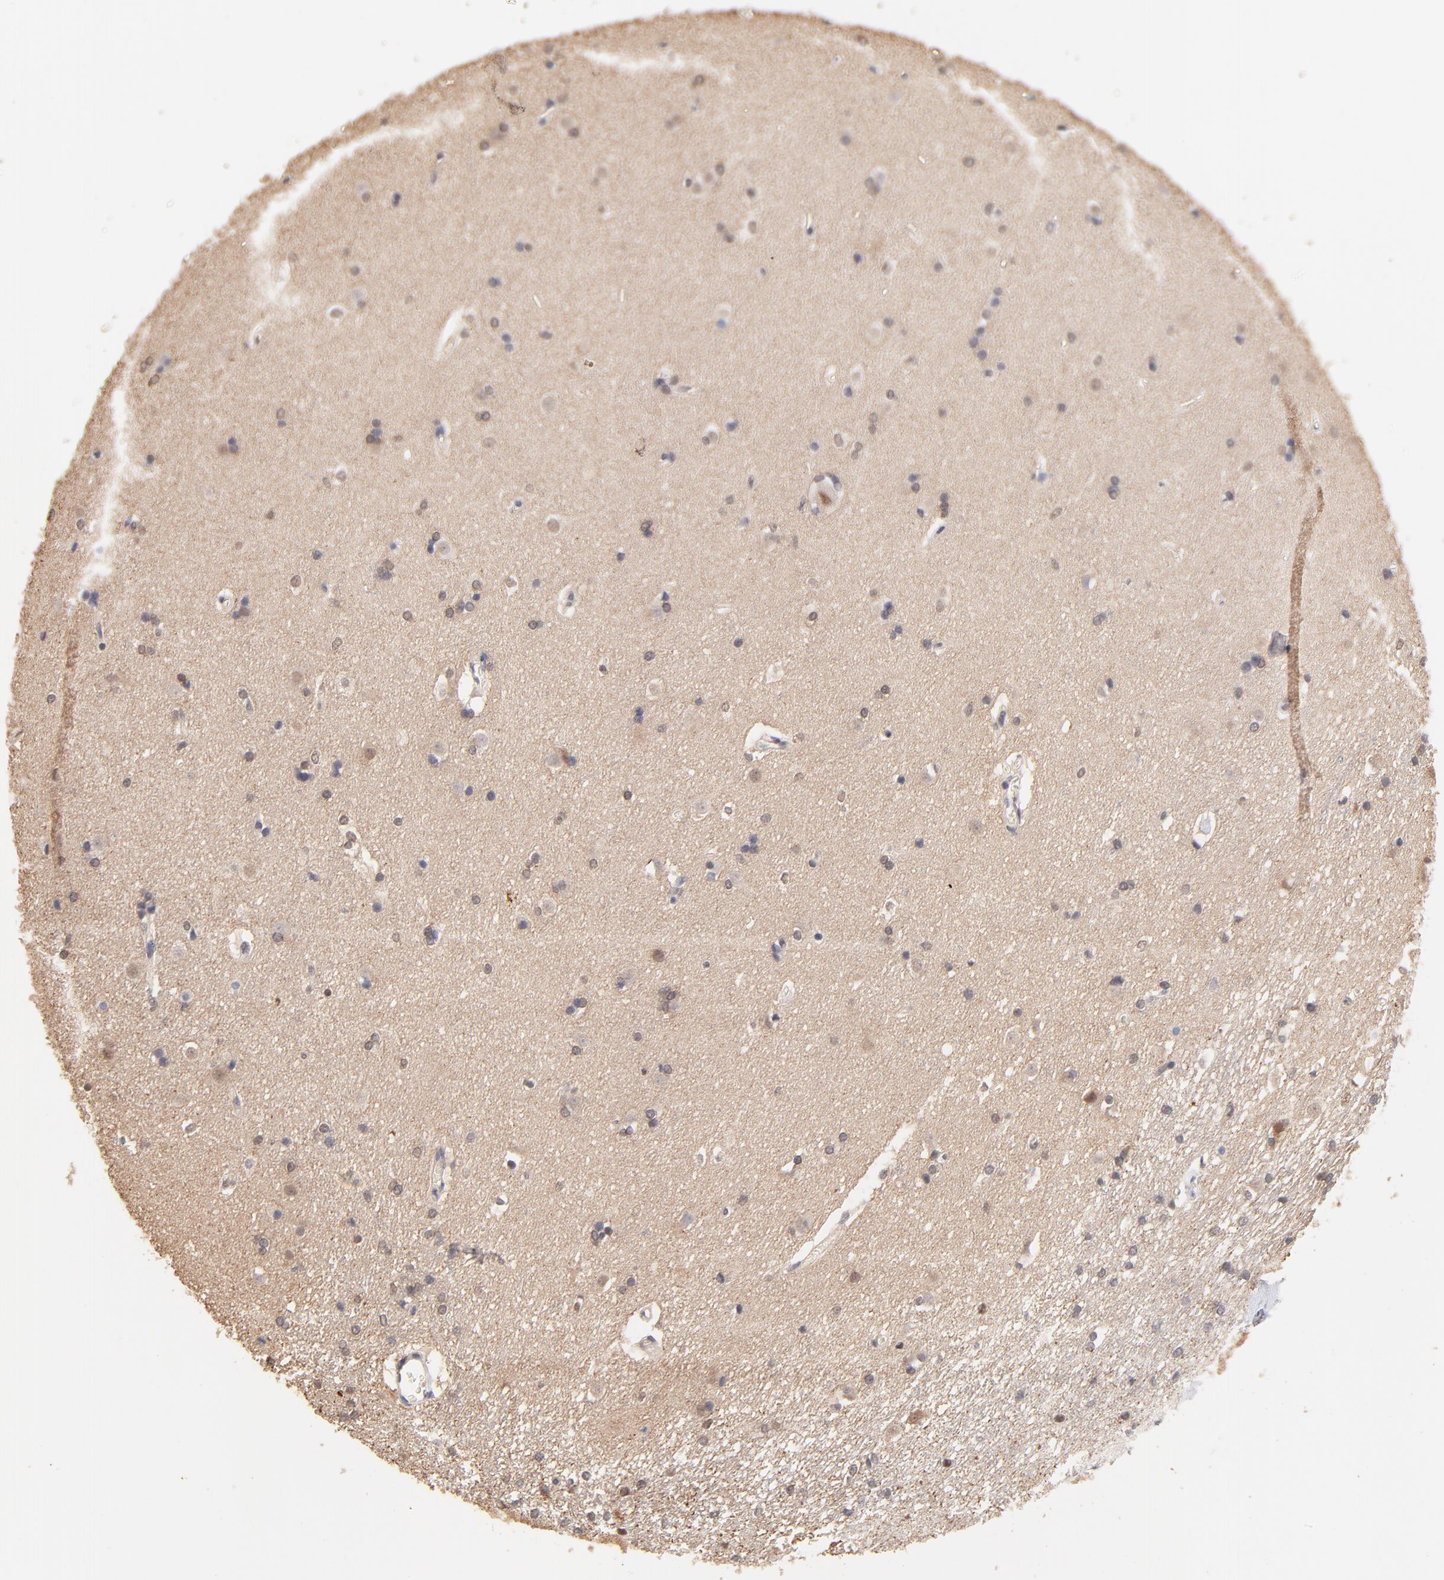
{"staining": {"intensity": "negative", "quantity": "none", "location": "none"}, "tissue": "caudate", "cell_type": "Glial cells", "image_type": "normal", "snomed": [{"axis": "morphology", "description": "Normal tissue, NOS"}, {"axis": "topography", "description": "Lateral ventricle wall"}], "caption": "This is an immunohistochemistry histopathology image of benign caudate. There is no positivity in glial cells.", "gene": "RIBC2", "patient": {"sex": "female", "age": 19}}